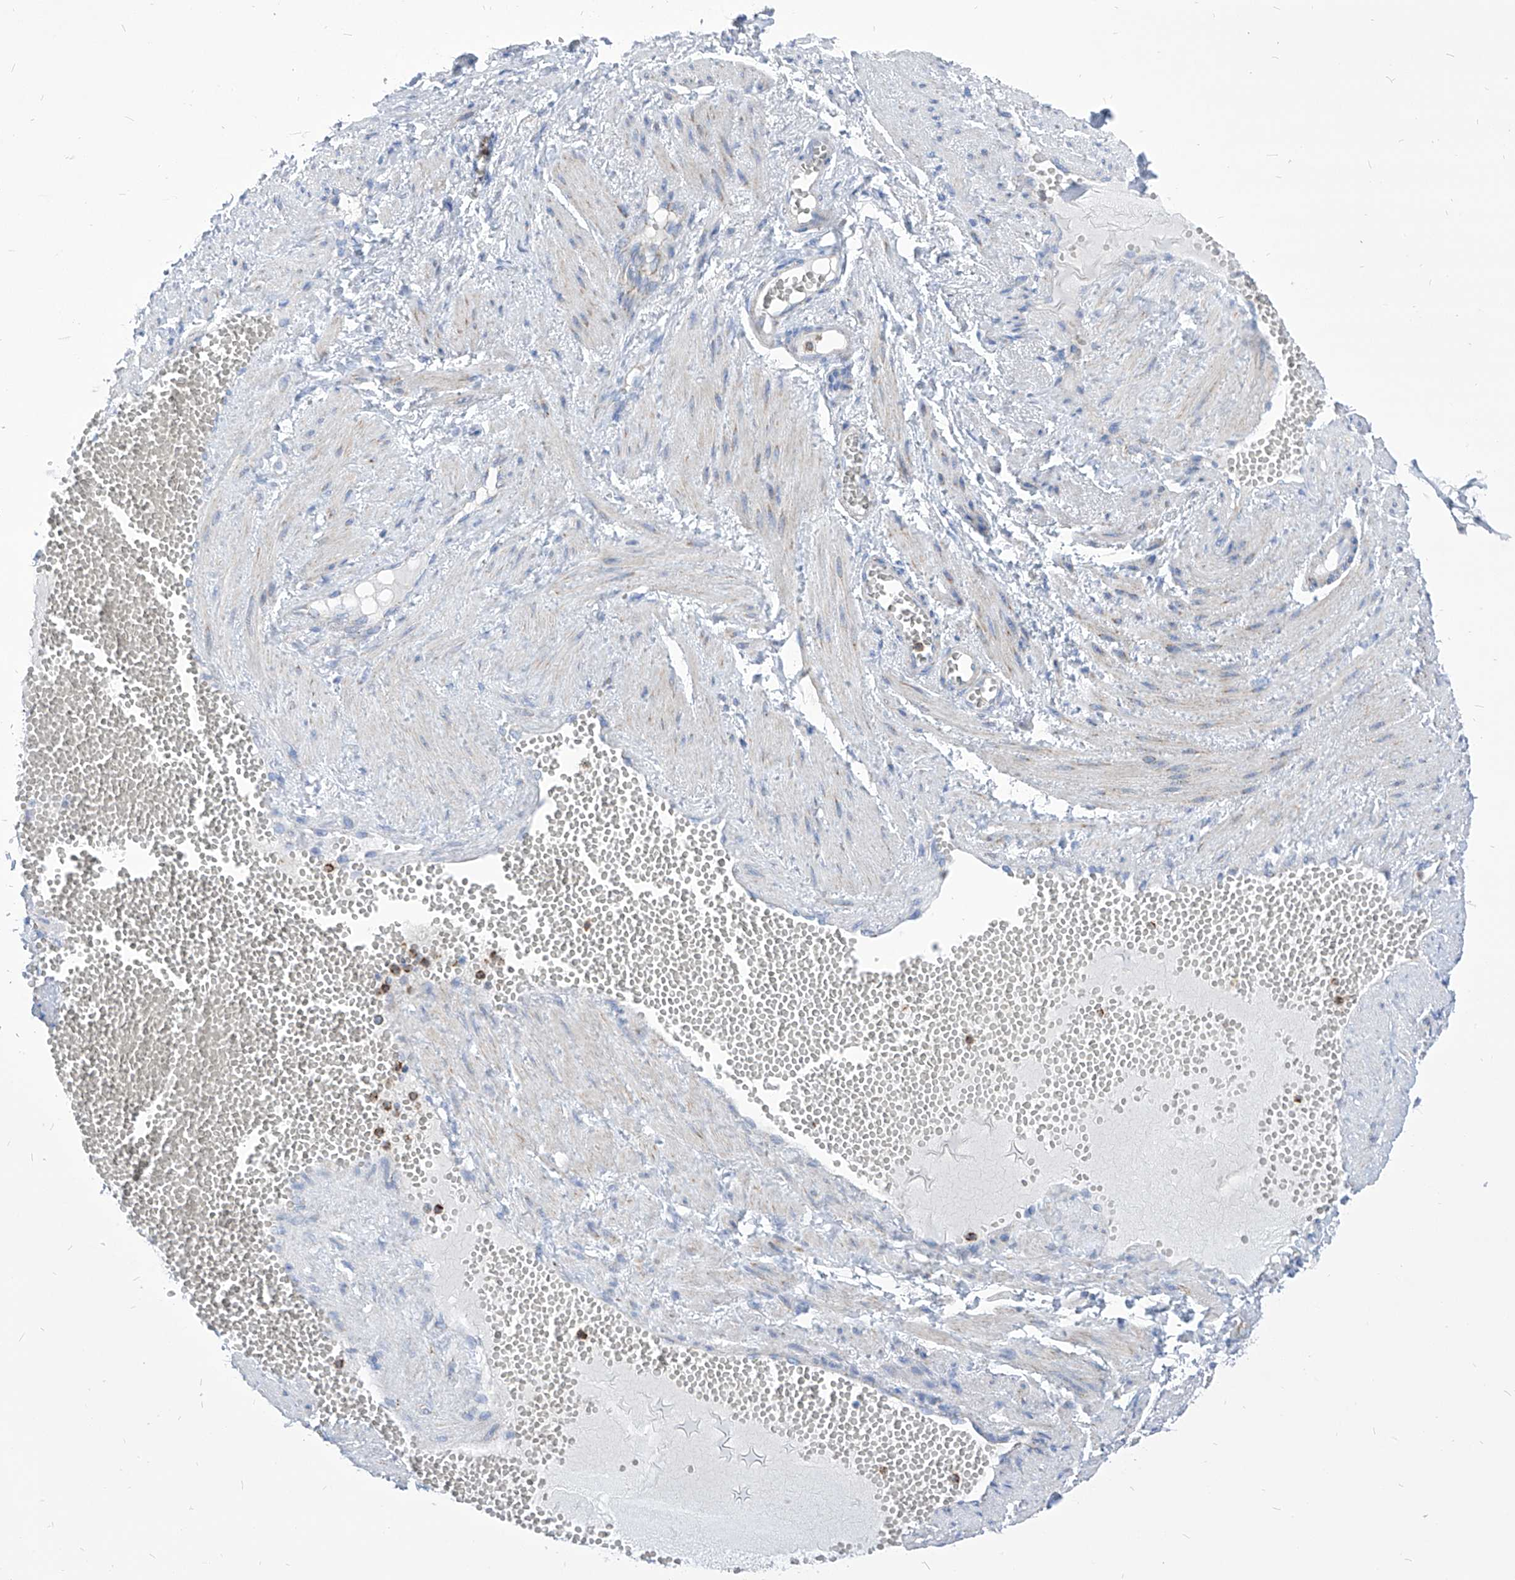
{"staining": {"intensity": "negative", "quantity": "none", "location": "none"}, "tissue": "soft tissue", "cell_type": "Chondrocytes", "image_type": "normal", "snomed": [{"axis": "morphology", "description": "Normal tissue, NOS"}, {"axis": "topography", "description": "Smooth muscle"}, {"axis": "topography", "description": "Peripheral nerve tissue"}], "caption": "Chondrocytes show no significant expression in benign soft tissue. (Stains: DAB immunohistochemistry (IHC) with hematoxylin counter stain, Microscopy: brightfield microscopy at high magnification).", "gene": "COQ3", "patient": {"sex": "female", "age": 39}}